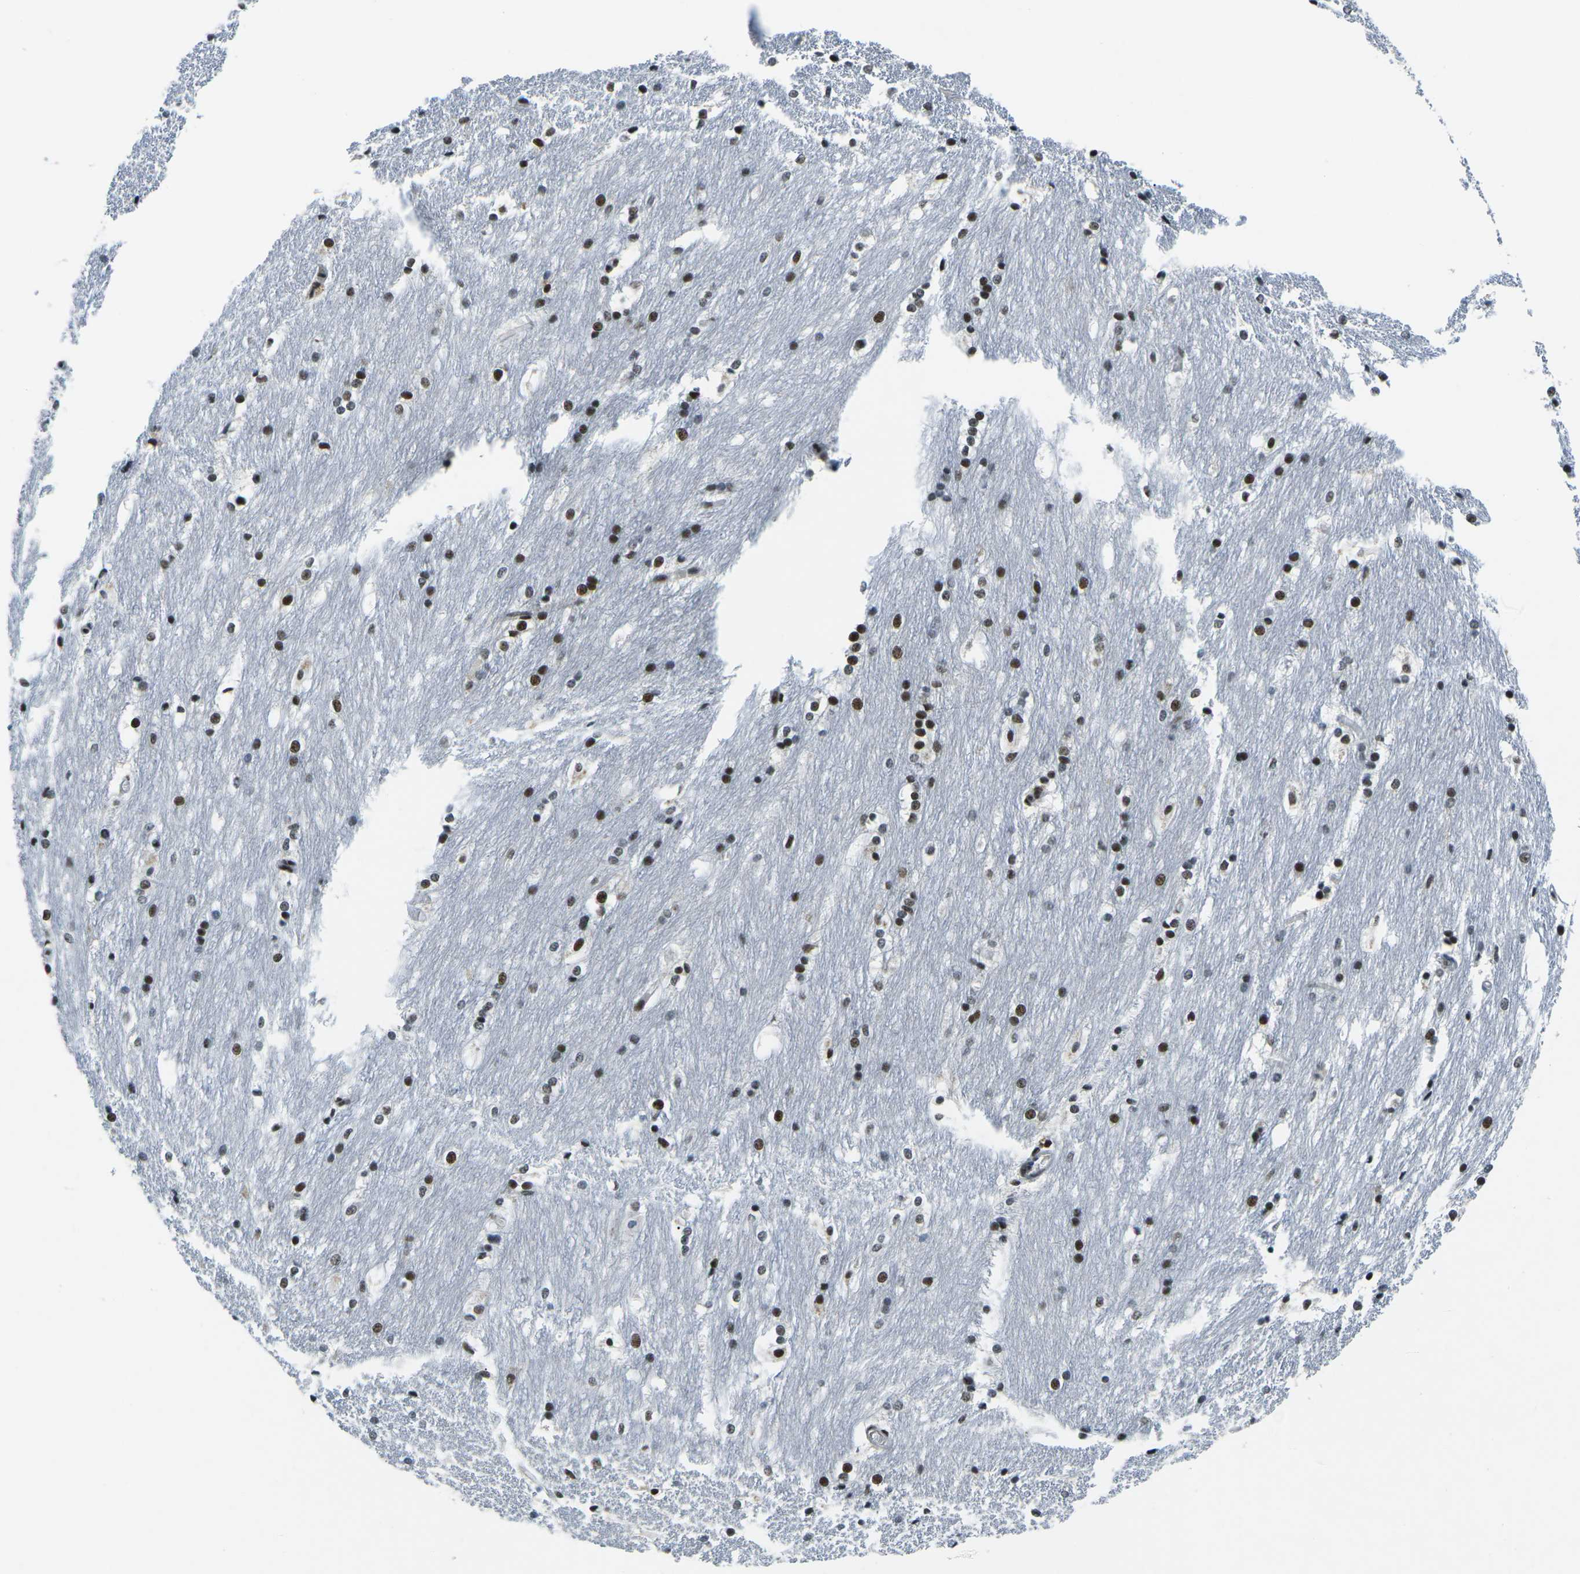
{"staining": {"intensity": "moderate", "quantity": "25%-75%", "location": "nuclear"}, "tissue": "caudate", "cell_type": "Glial cells", "image_type": "normal", "snomed": [{"axis": "morphology", "description": "Normal tissue, NOS"}, {"axis": "topography", "description": "Lateral ventricle wall"}], "caption": "This histopathology image shows immunohistochemistry staining of normal human caudate, with medium moderate nuclear staining in about 25%-75% of glial cells.", "gene": "RBL2", "patient": {"sex": "female", "age": 19}}